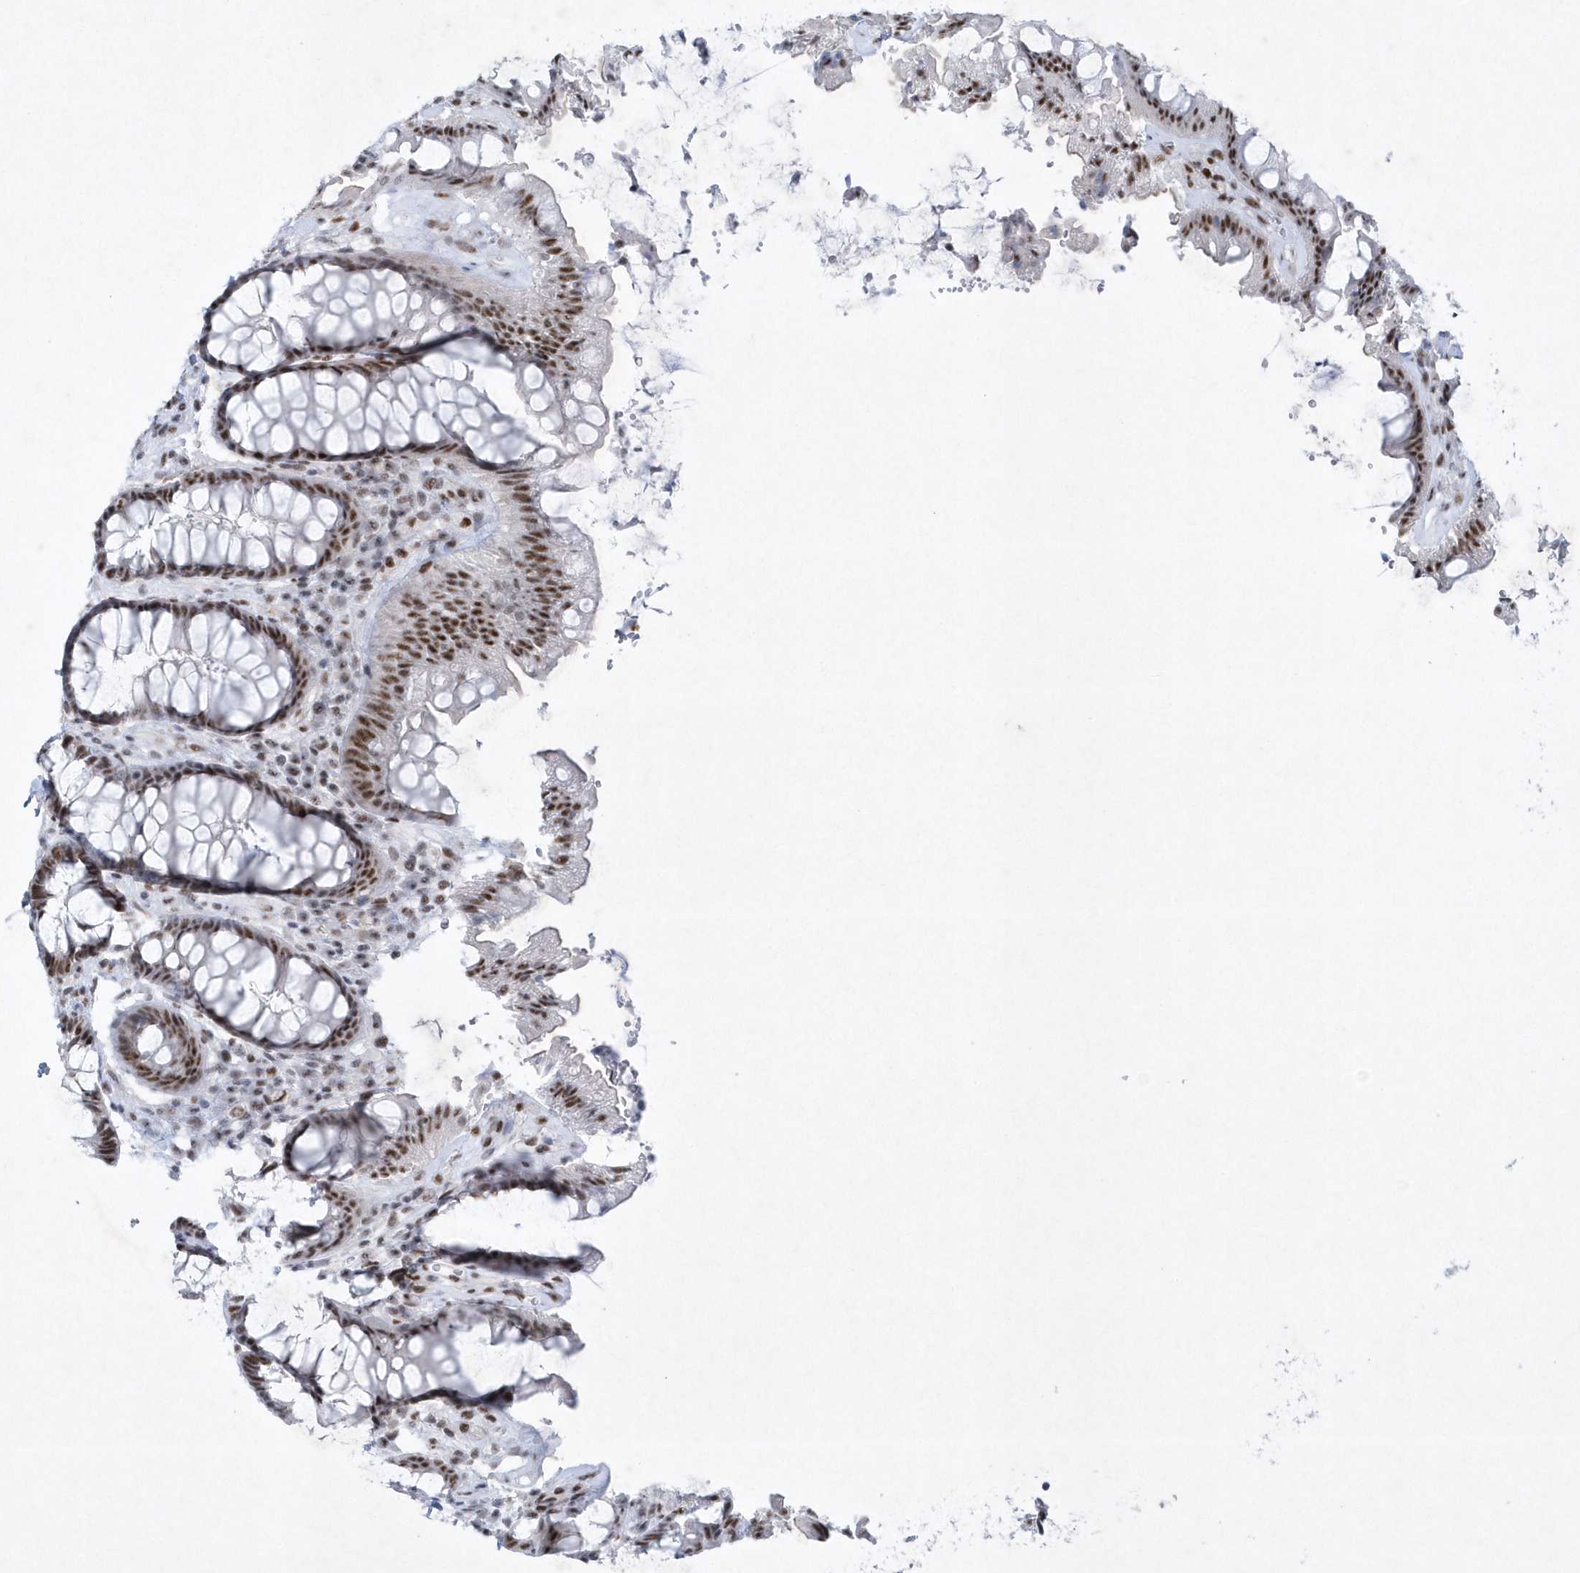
{"staining": {"intensity": "moderate", "quantity": ">75%", "location": "nuclear"}, "tissue": "rectum", "cell_type": "Glandular cells", "image_type": "normal", "snomed": [{"axis": "morphology", "description": "Normal tissue, NOS"}, {"axis": "topography", "description": "Rectum"}], "caption": "The histopathology image reveals immunohistochemical staining of unremarkable rectum. There is moderate nuclear positivity is identified in approximately >75% of glandular cells.", "gene": "DCLRE1A", "patient": {"sex": "female", "age": 46}}